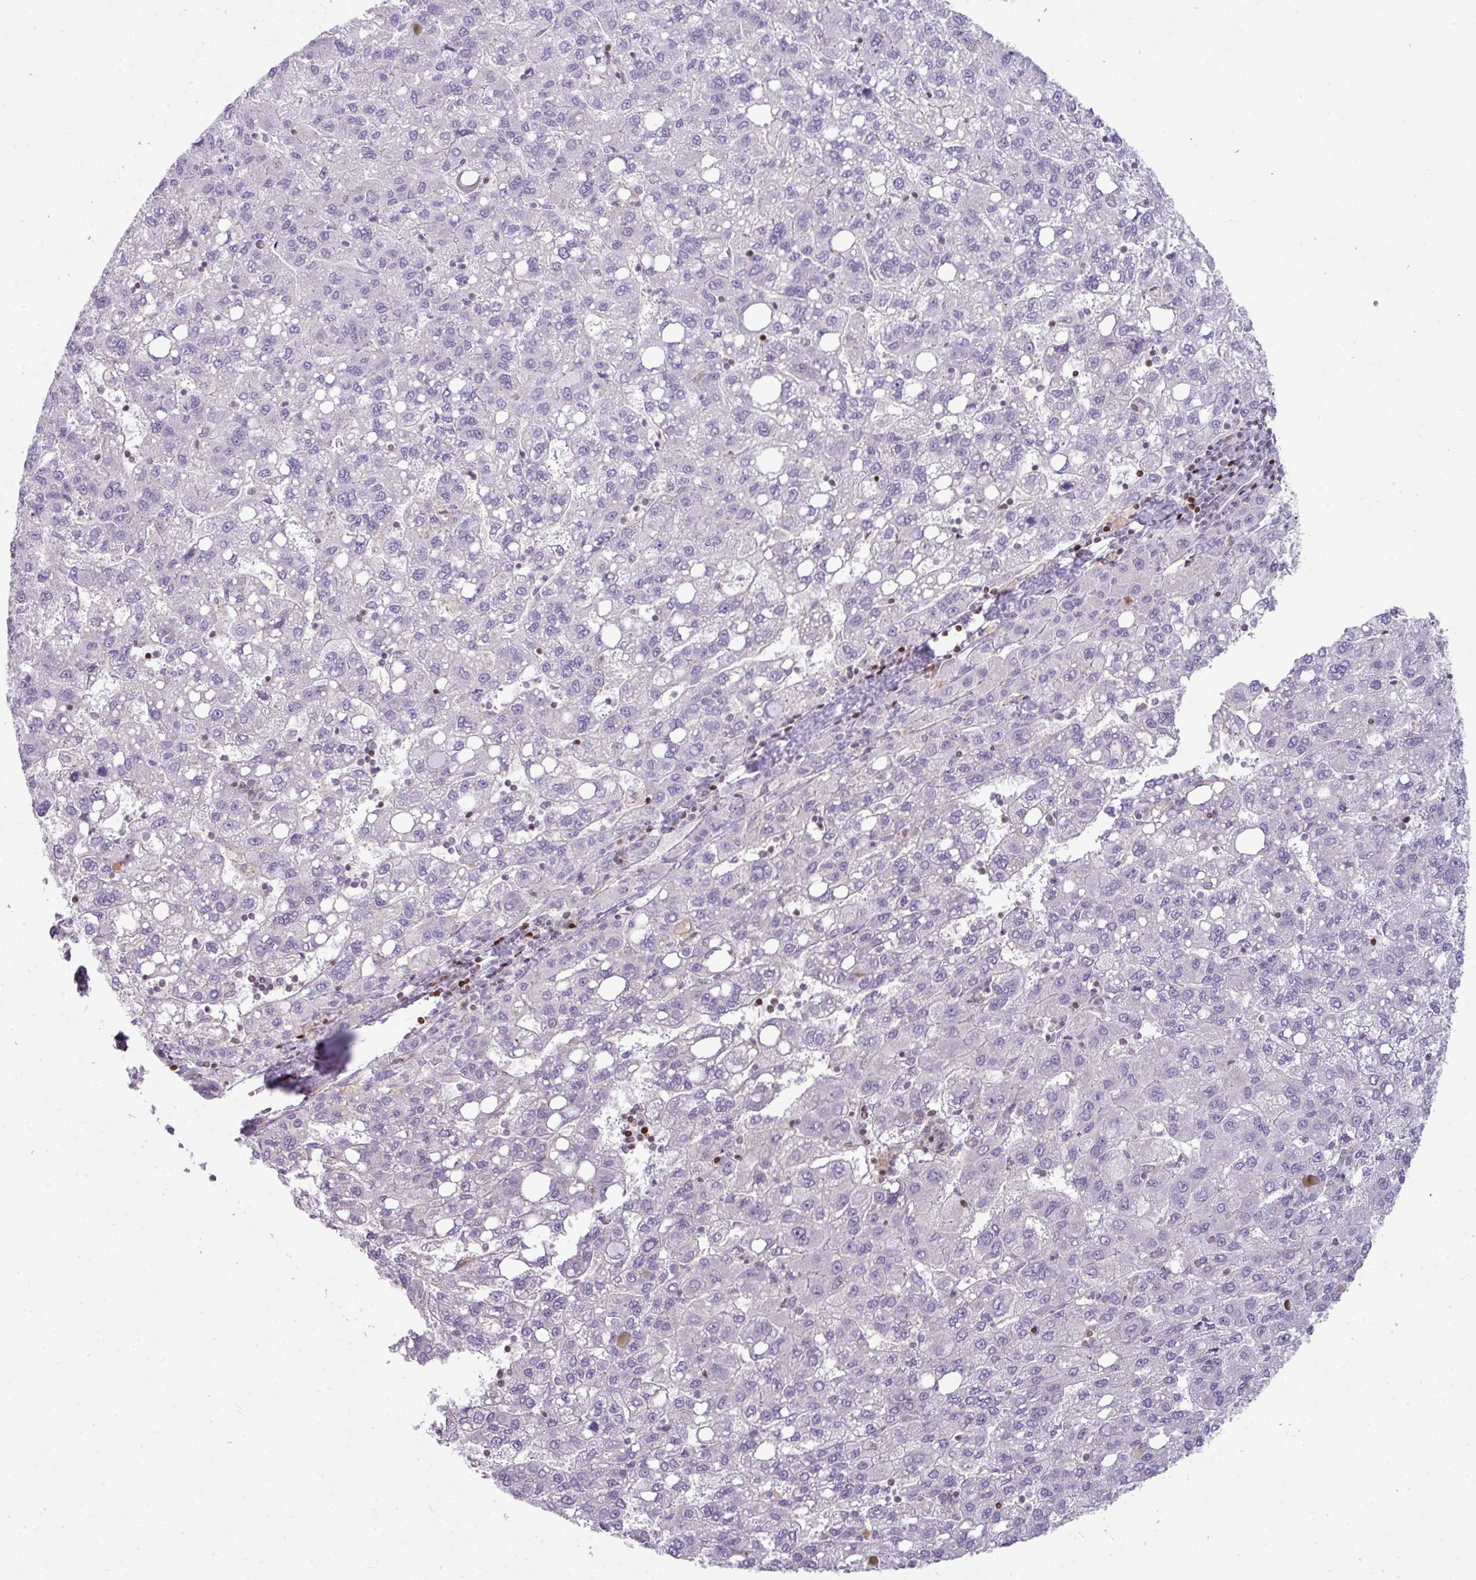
{"staining": {"intensity": "negative", "quantity": "none", "location": "none"}, "tissue": "liver cancer", "cell_type": "Tumor cells", "image_type": "cancer", "snomed": [{"axis": "morphology", "description": "Carcinoma, Hepatocellular, NOS"}, {"axis": "topography", "description": "Liver"}], "caption": "There is no significant expression in tumor cells of hepatocellular carcinoma (liver).", "gene": "STAT5A", "patient": {"sex": "female", "age": 82}}